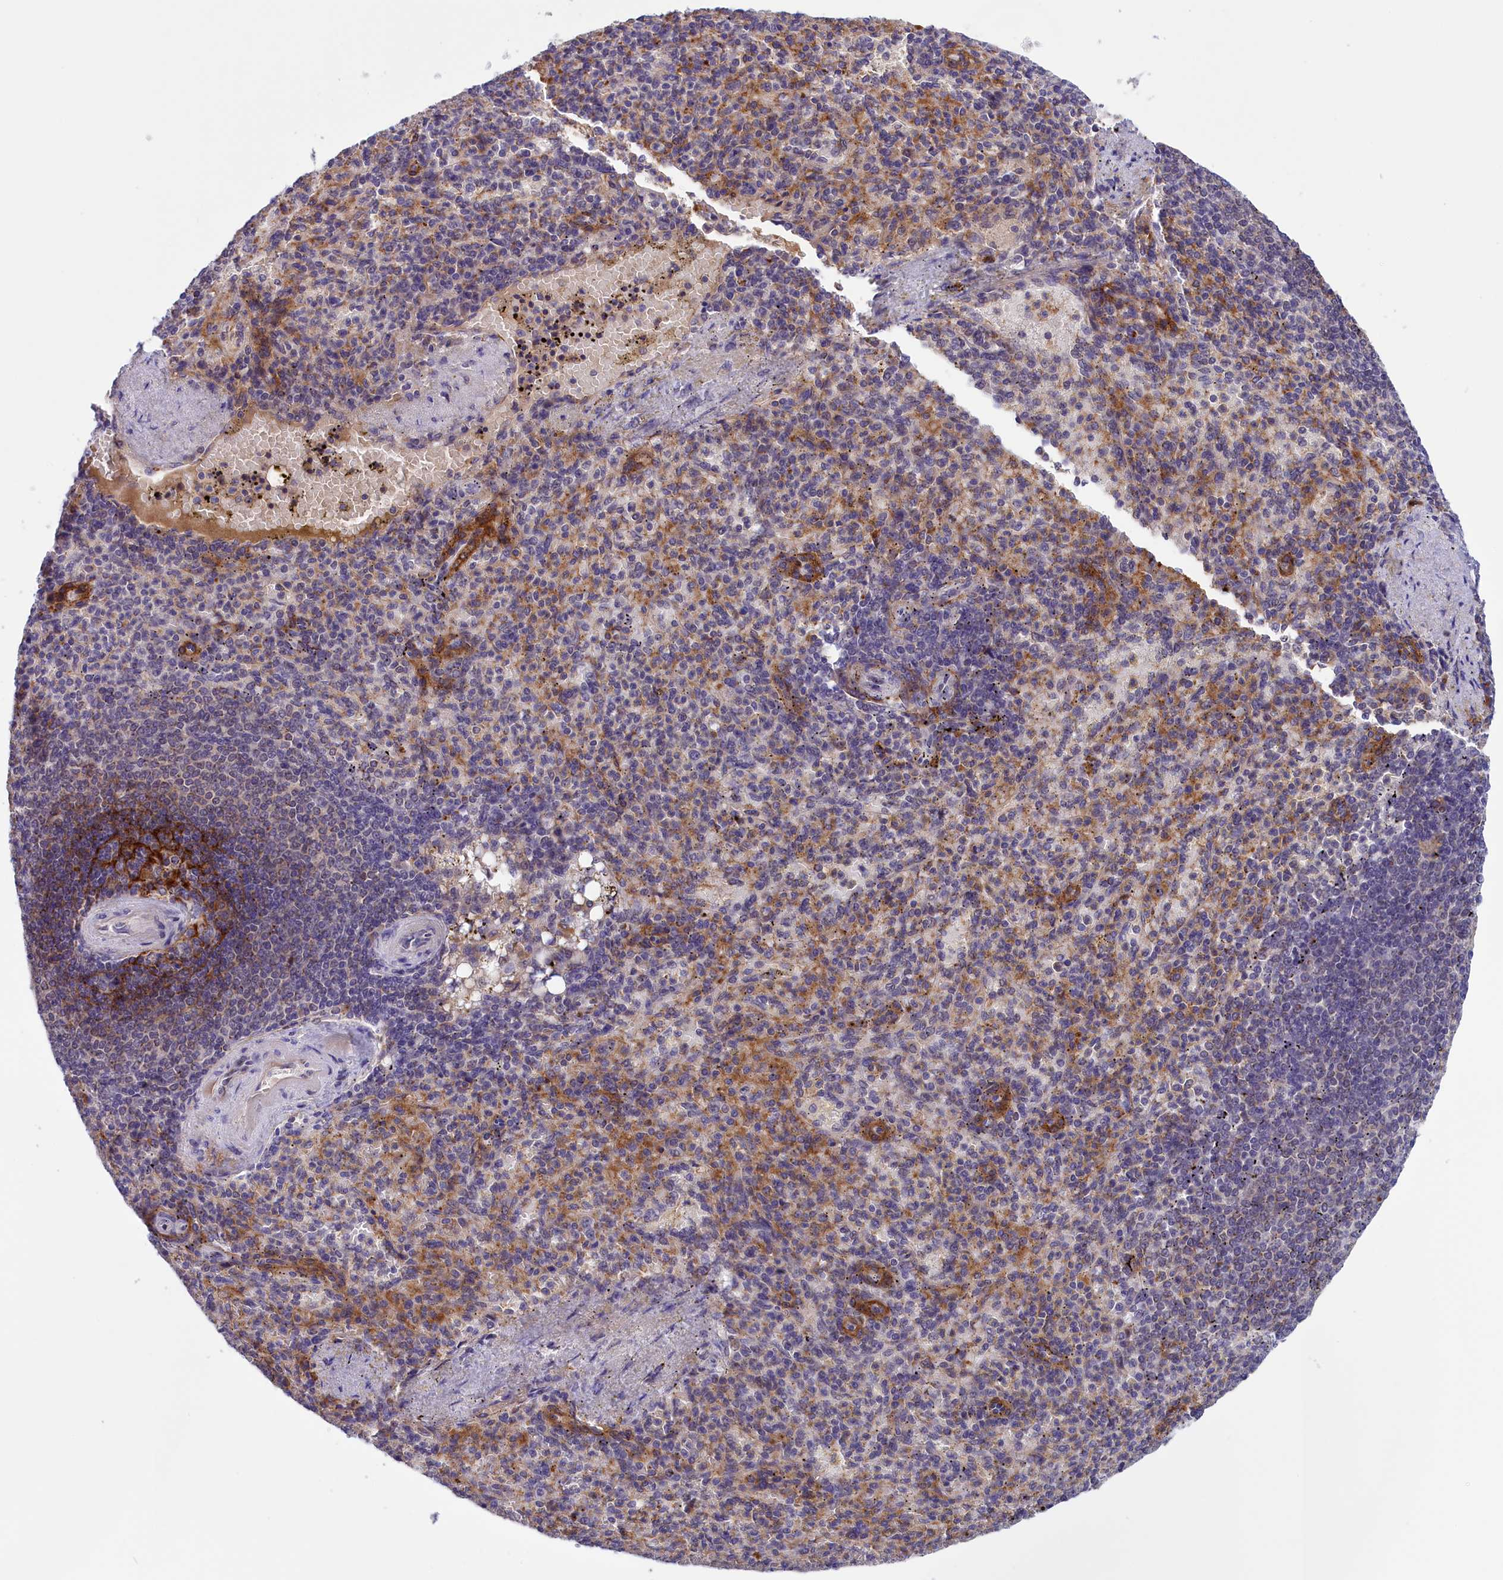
{"staining": {"intensity": "weak", "quantity": "<25%", "location": "cytoplasmic/membranous"}, "tissue": "spleen", "cell_type": "Cells in red pulp", "image_type": "normal", "snomed": [{"axis": "morphology", "description": "Normal tissue, NOS"}, {"axis": "topography", "description": "Spleen"}], "caption": "Spleen stained for a protein using immunohistochemistry (IHC) demonstrates no staining cells in red pulp.", "gene": "STYX", "patient": {"sex": "female", "age": 74}}